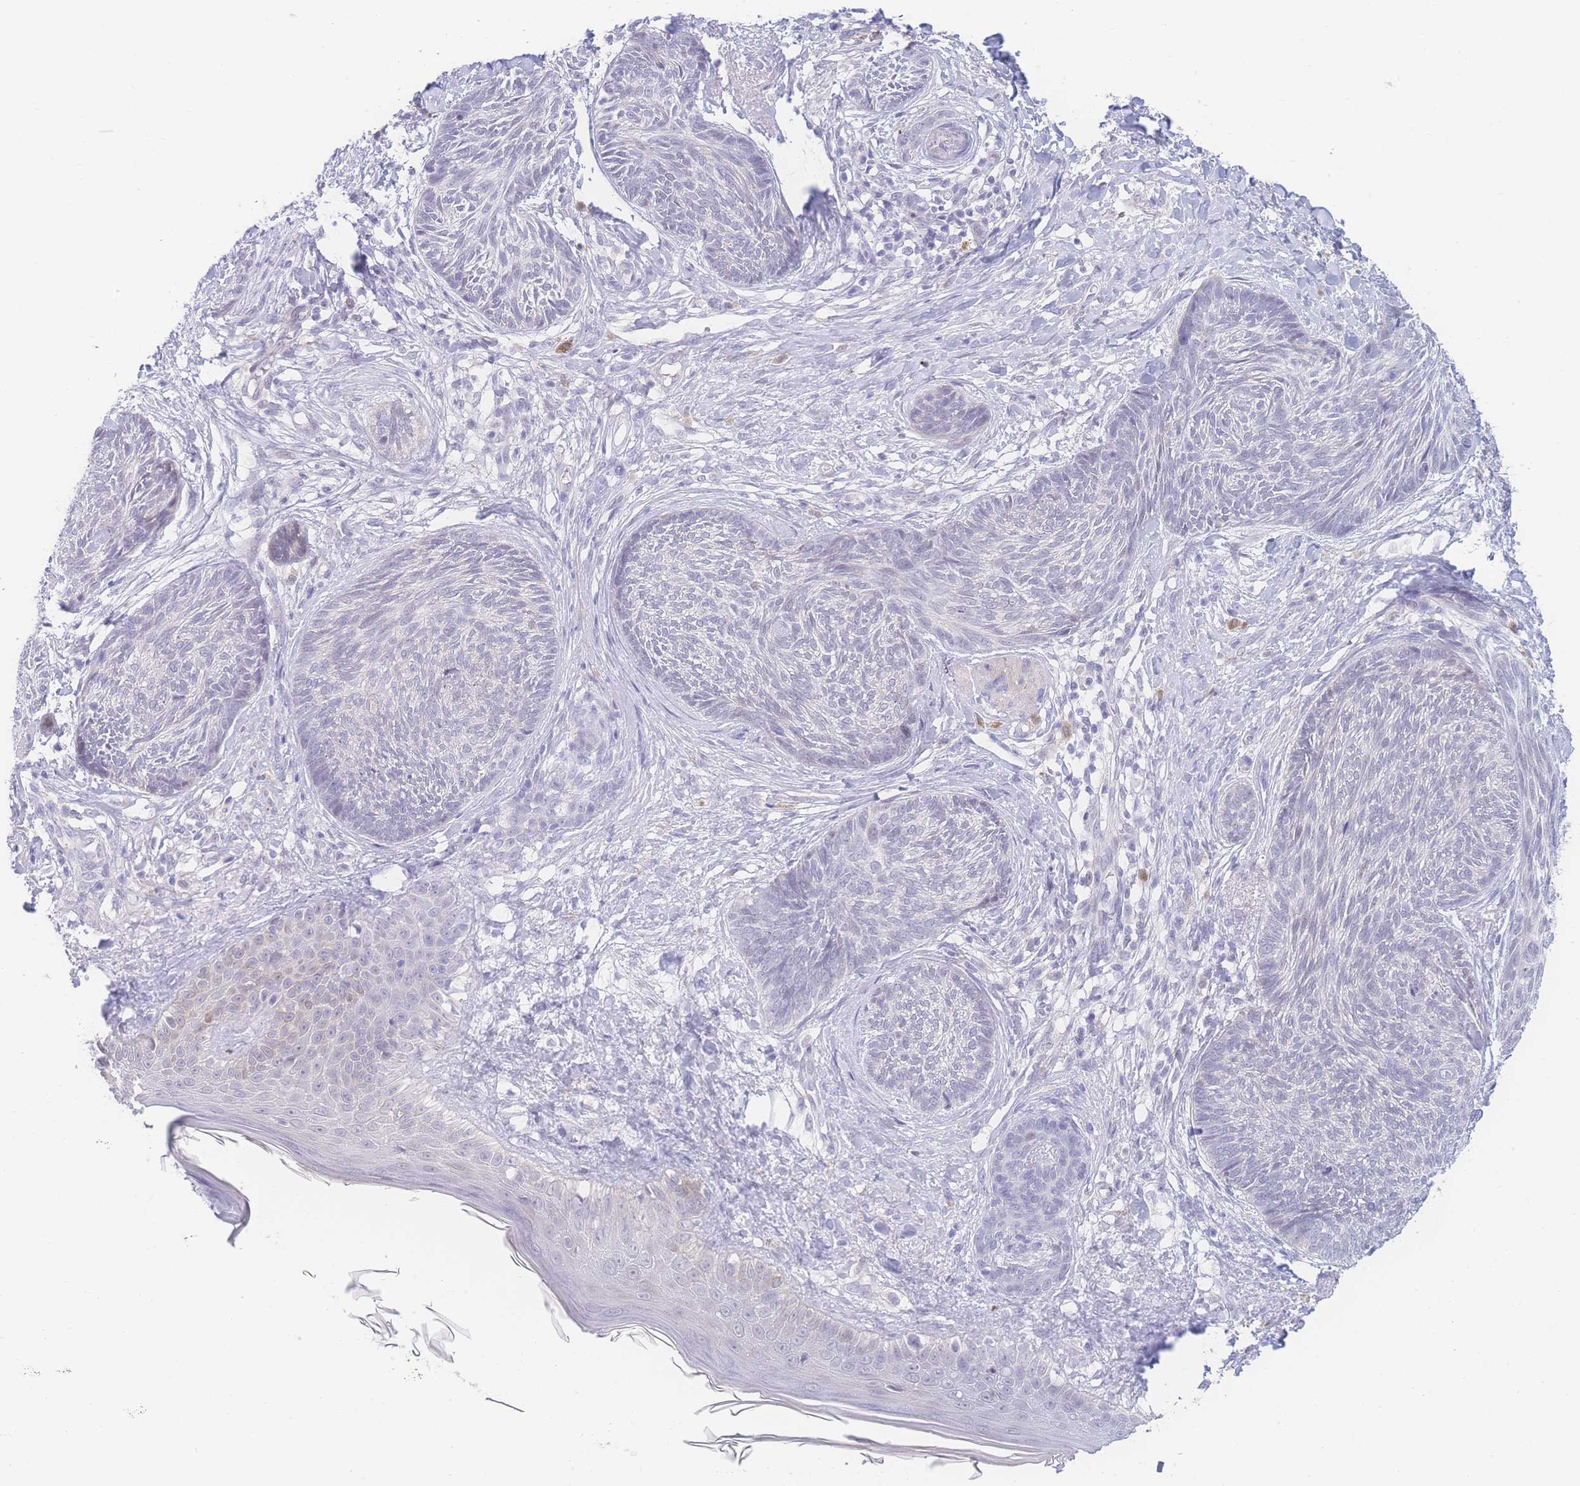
{"staining": {"intensity": "negative", "quantity": "none", "location": "none"}, "tissue": "skin cancer", "cell_type": "Tumor cells", "image_type": "cancer", "snomed": [{"axis": "morphology", "description": "Basal cell carcinoma"}, {"axis": "topography", "description": "Skin"}], "caption": "The immunohistochemistry (IHC) micrograph has no significant positivity in tumor cells of basal cell carcinoma (skin) tissue. (DAB (3,3'-diaminobenzidine) IHC with hematoxylin counter stain).", "gene": "PRSS22", "patient": {"sex": "male", "age": 73}}